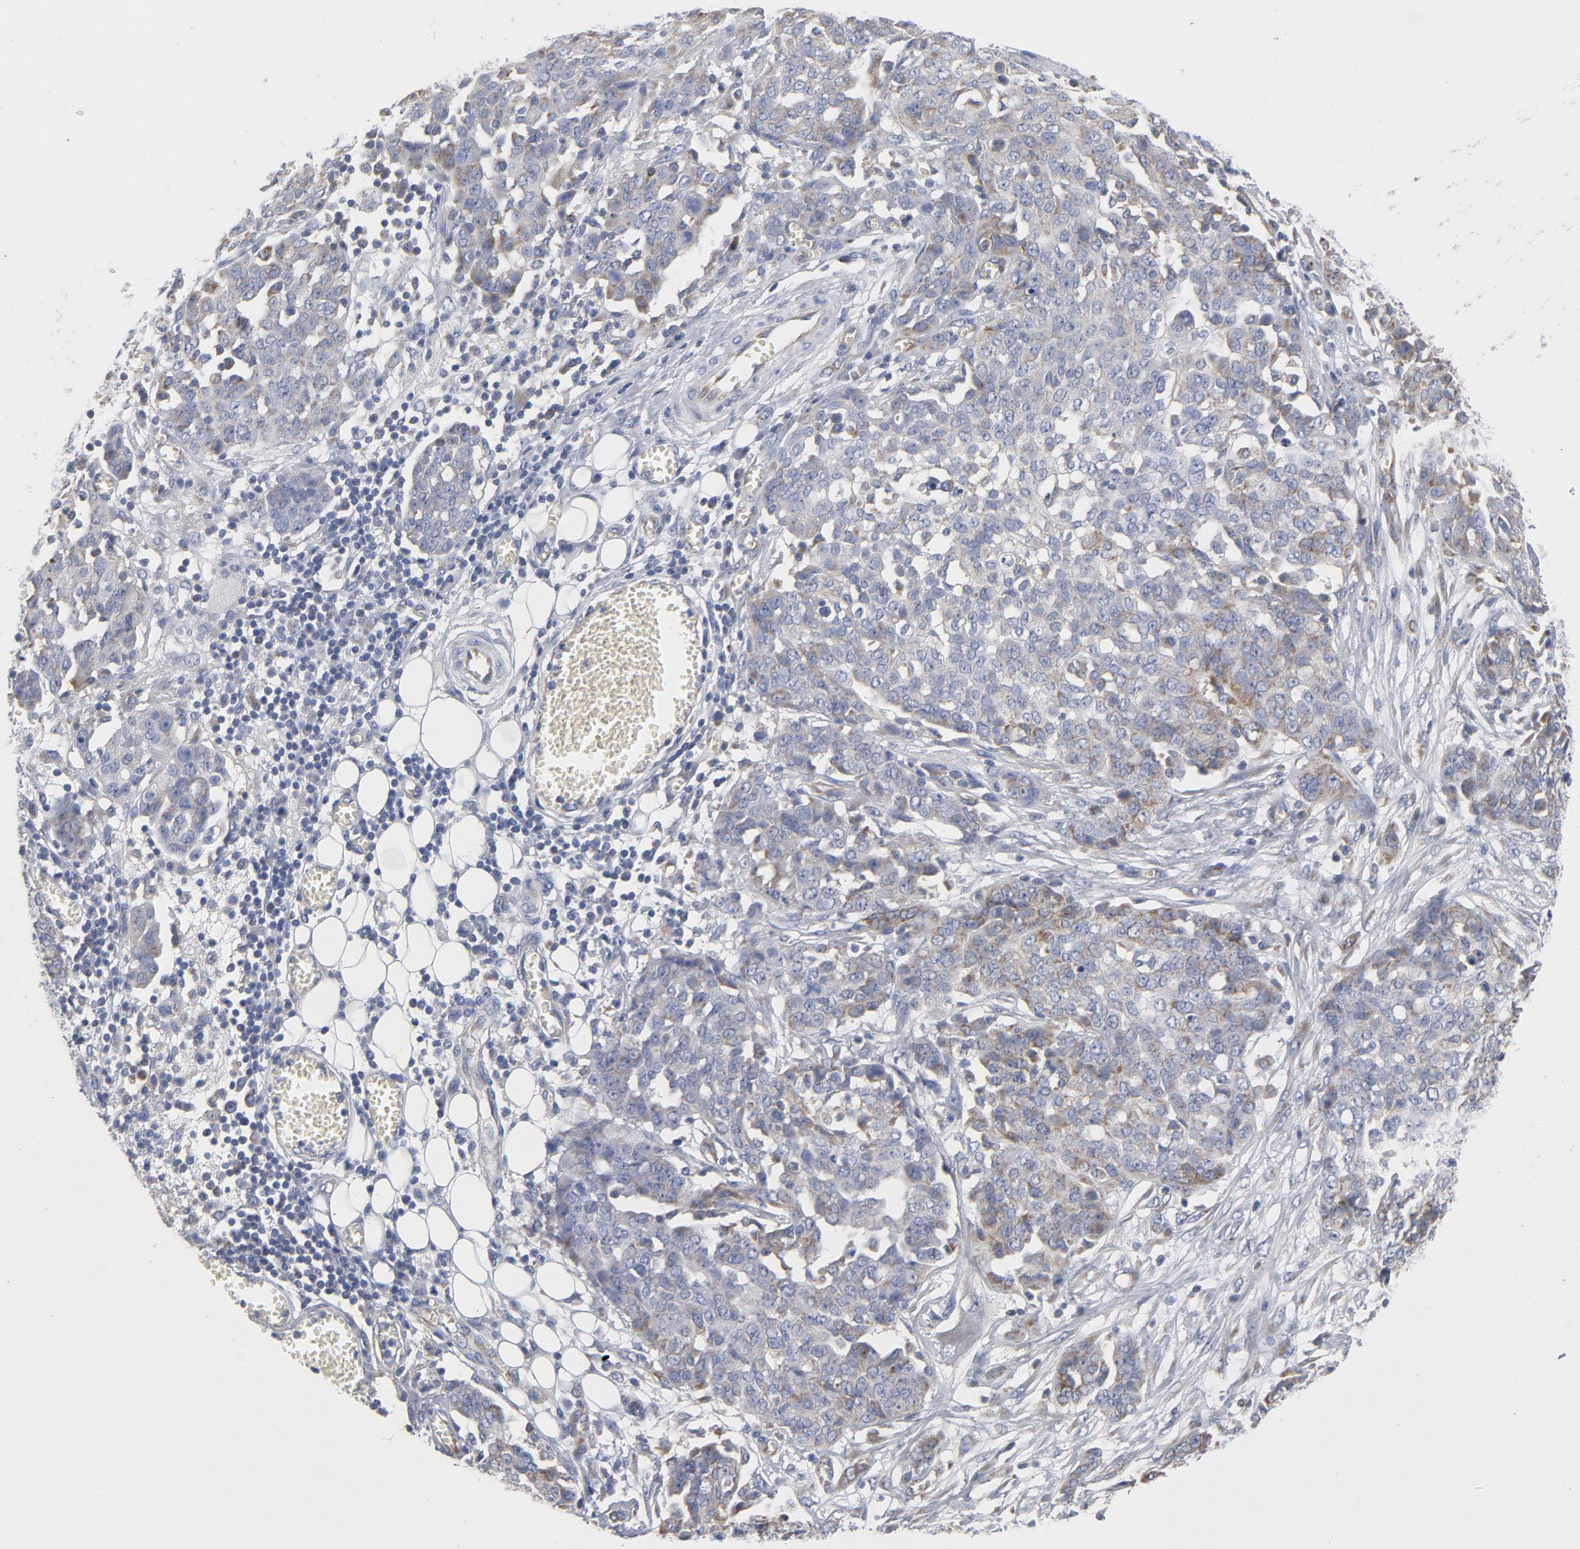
{"staining": {"intensity": "weak", "quantity": ">75%", "location": "cytoplasmic/membranous"}, "tissue": "ovarian cancer", "cell_type": "Tumor cells", "image_type": "cancer", "snomed": [{"axis": "morphology", "description": "Cystadenocarcinoma, serous, NOS"}, {"axis": "topography", "description": "Soft tissue"}, {"axis": "topography", "description": "Ovary"}], "caption": "Serous cystadenocarcinoma (ovarian) stained with DAB (3,3'-diaminobenzidine) immunohistochemistry (IHC) demonstrates low levels of weak cytoplasmic/membranous positivity in approximately >75% of tumor cells.", "gene": "OXA1L", "patient": {"sex": "female", "age": 57}}